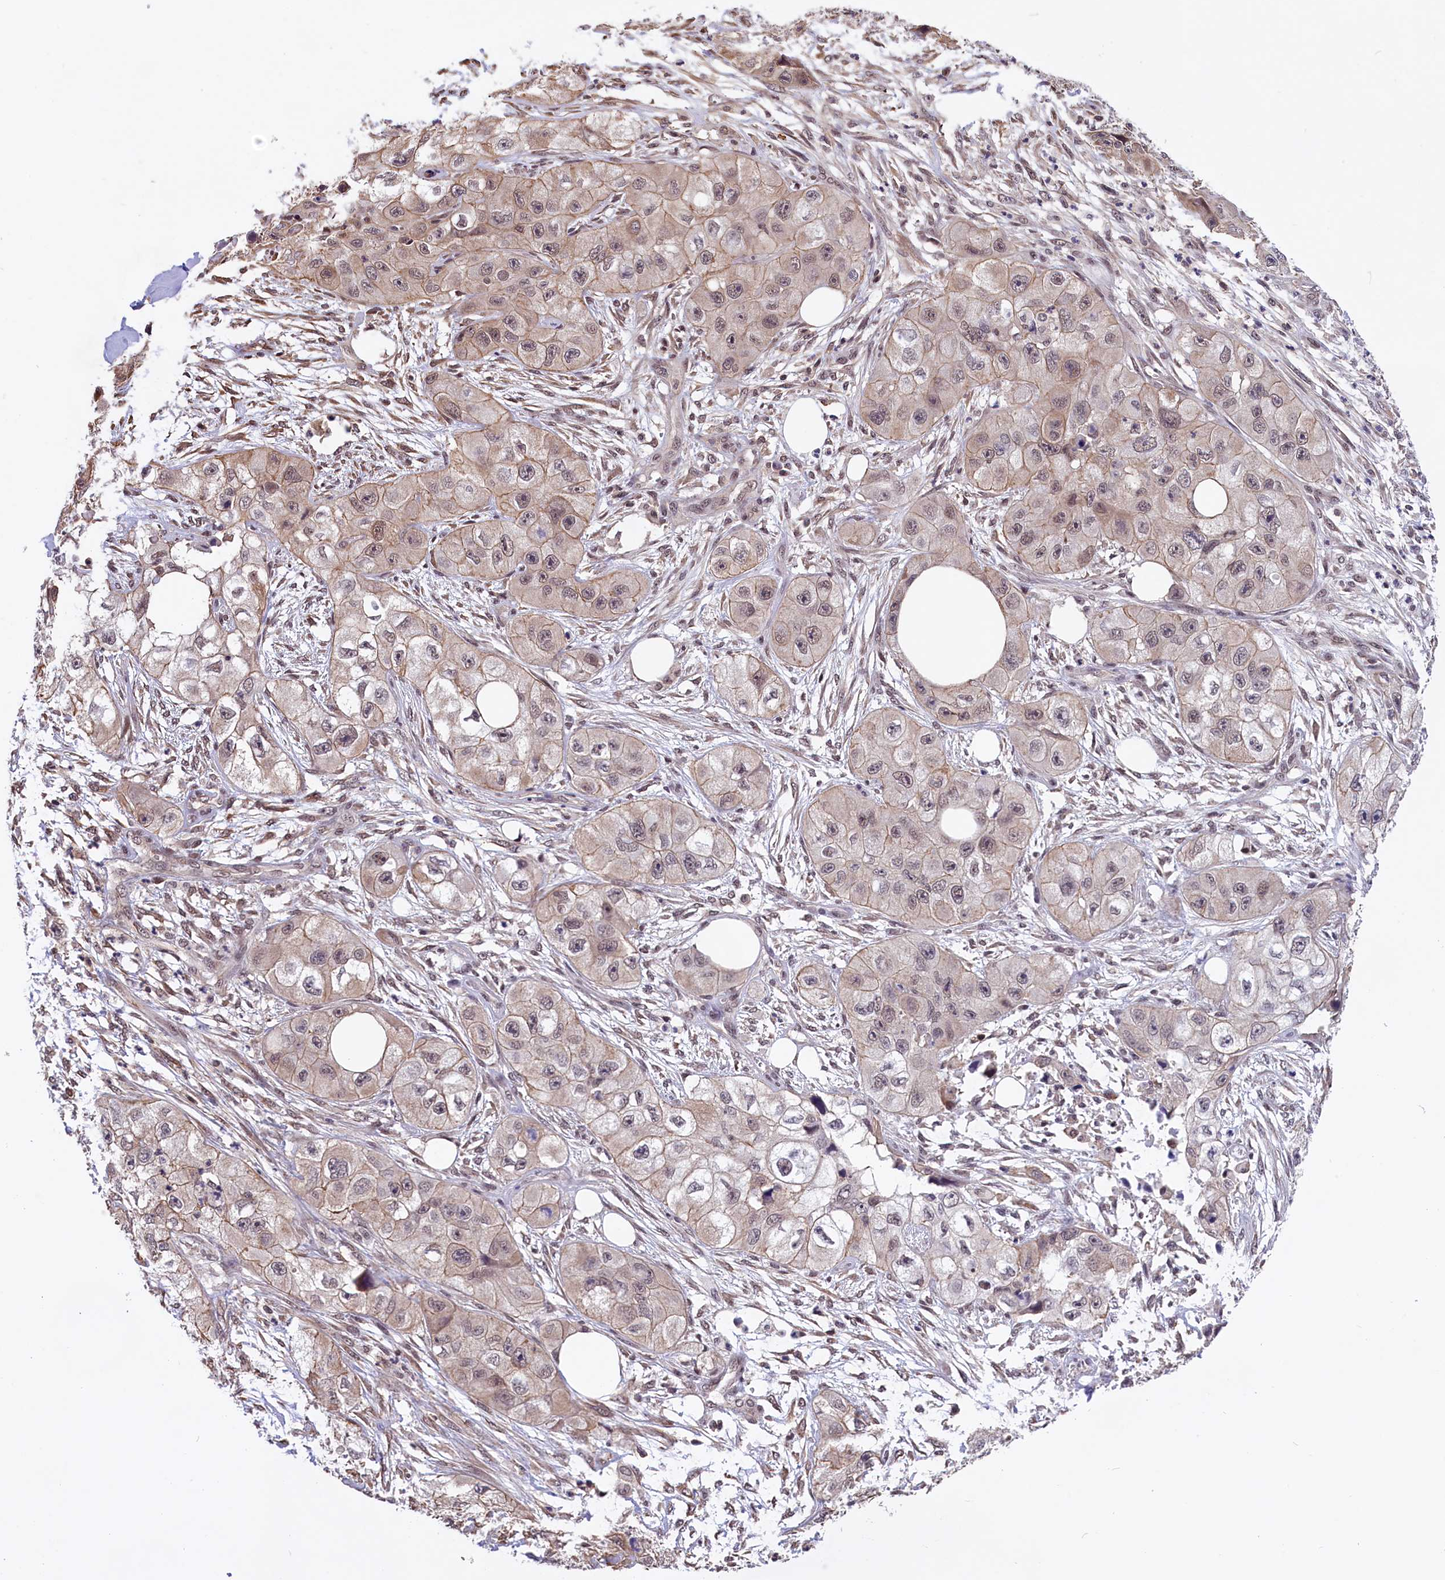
{"staining": {"intensity": "moderate", "quantity": "25%-75%", "location": "cytoplasmic/membranous,nuclear"}, "tissue": "skin cancer", "cell_type": "Tumor cells", "image_type": "cancer", "snomed": [{"axis": "morphology", "description": "Squamous cell carcinoma, NOS"}, {"axis": "topography", "description": "Skin"}, {"axis": "topography", "description": "Subcutis"}], "caption": "Tumor cells reveal medium levels of moderate cytoplasmic/membranous and nuclear expression in about 25%-75% of cells in skin cancer (squamous cell carcinoma). (Stains: DAB in brown, nuclei in blue, Microscopy: brightfield microscopy at high magnification).", "gene": "ZC3H4", "patient": {"sex": "male", "age": 73}}